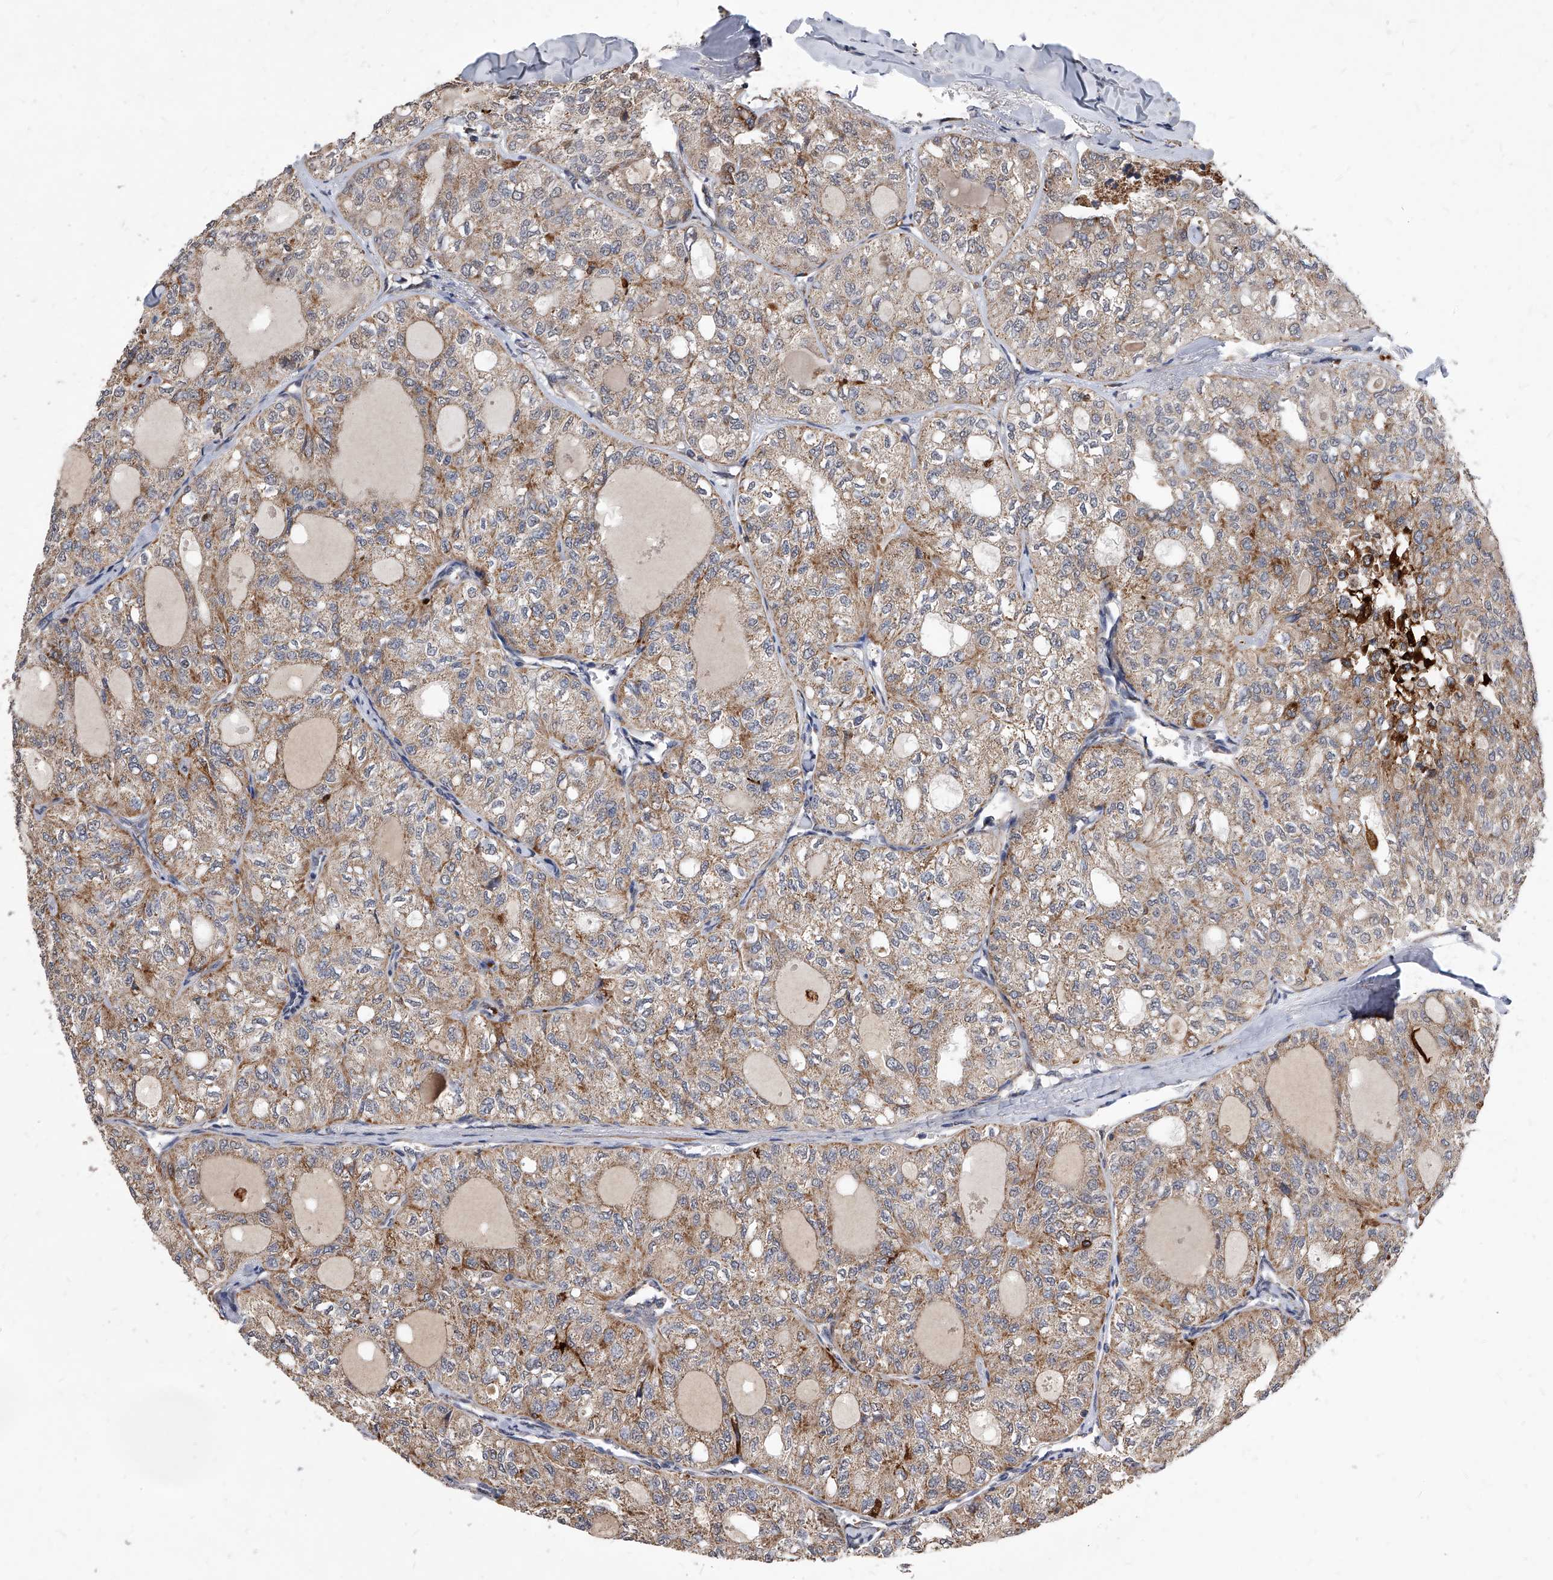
{"staining": {"intensity": "weak", "quantity": ">75%", "location": "cytoplasmic/membranous"}, "tissue": "thyroid cancer", "cell_type": "Tumor cells", "image_type": "cancer", "snomed": [{"axis": "morphology", "description": "Follicular adenoma carcinoma, NOS"}, {"axis": "topography", "description": "Thyroid gland"}], "caption": "Immunohistochemical staining of thyroid follicular adenoma carcinoma displays low levels of weak cytoplasmic/membranous protein staining in about >75% of tumor cells.", "gene": "SOBP", "patient": {"sex": "male", "age": 75}}